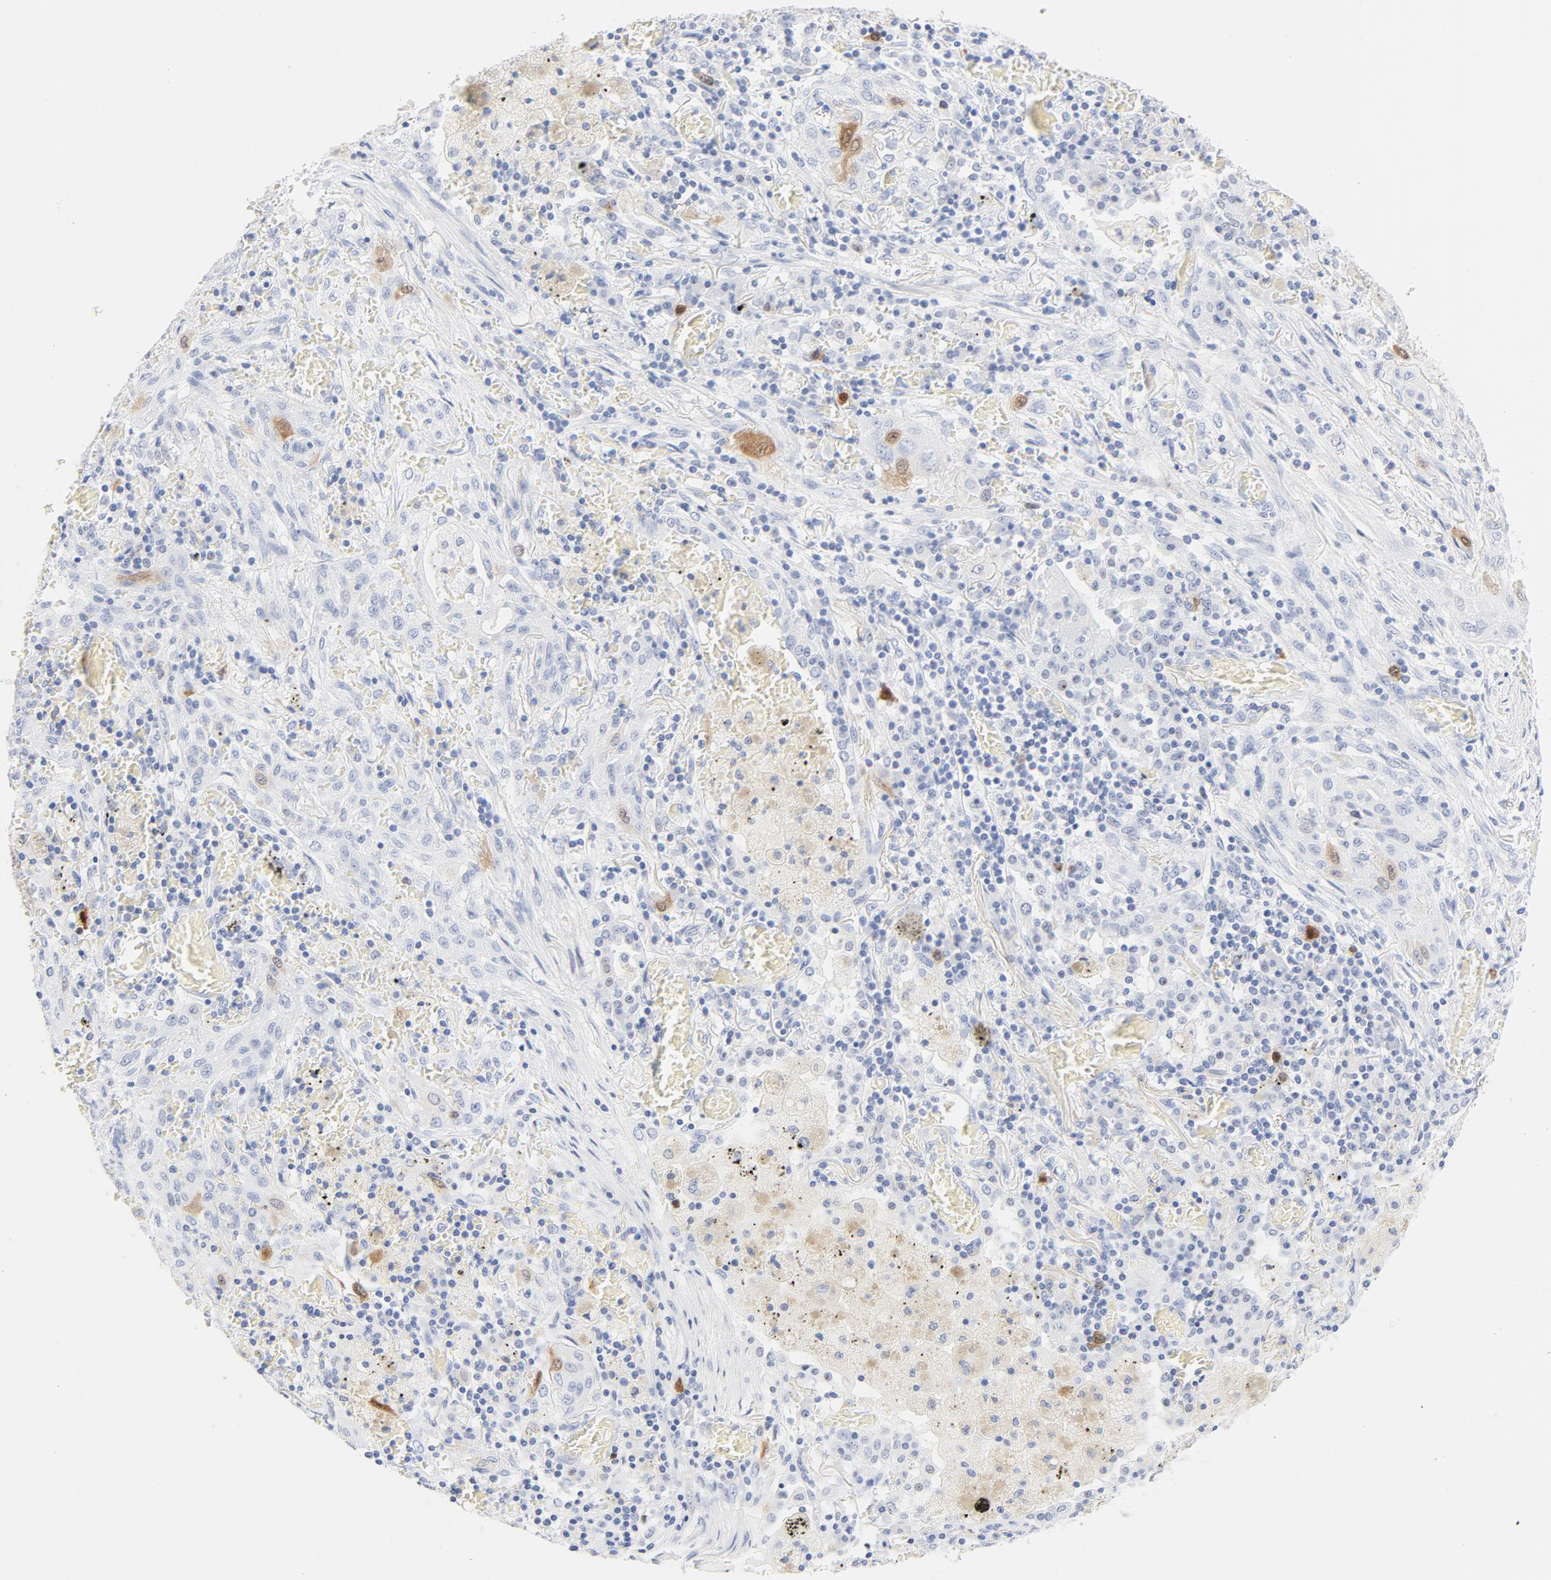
{"staining": {"intensity": "strong", "quantity": "<25%", "location": "cytoplasmic/membranous,nuclear"}, "tissue": "lung cancer", "cell_type": "Tumor cells", "image_type": "cancer", "snomed": [{"axis": "morphology", "description": "Squamous cell carcinoma, NOS"}, {"axis": "topography", "description": "Lung"}], "caption": "Strong cytoplasmic/membranous and nuclear positivity is present in about <25% of tumor cells in lung cancer.", "gene": "CDC20", "patient": {"sex": "female", "age": 47}}